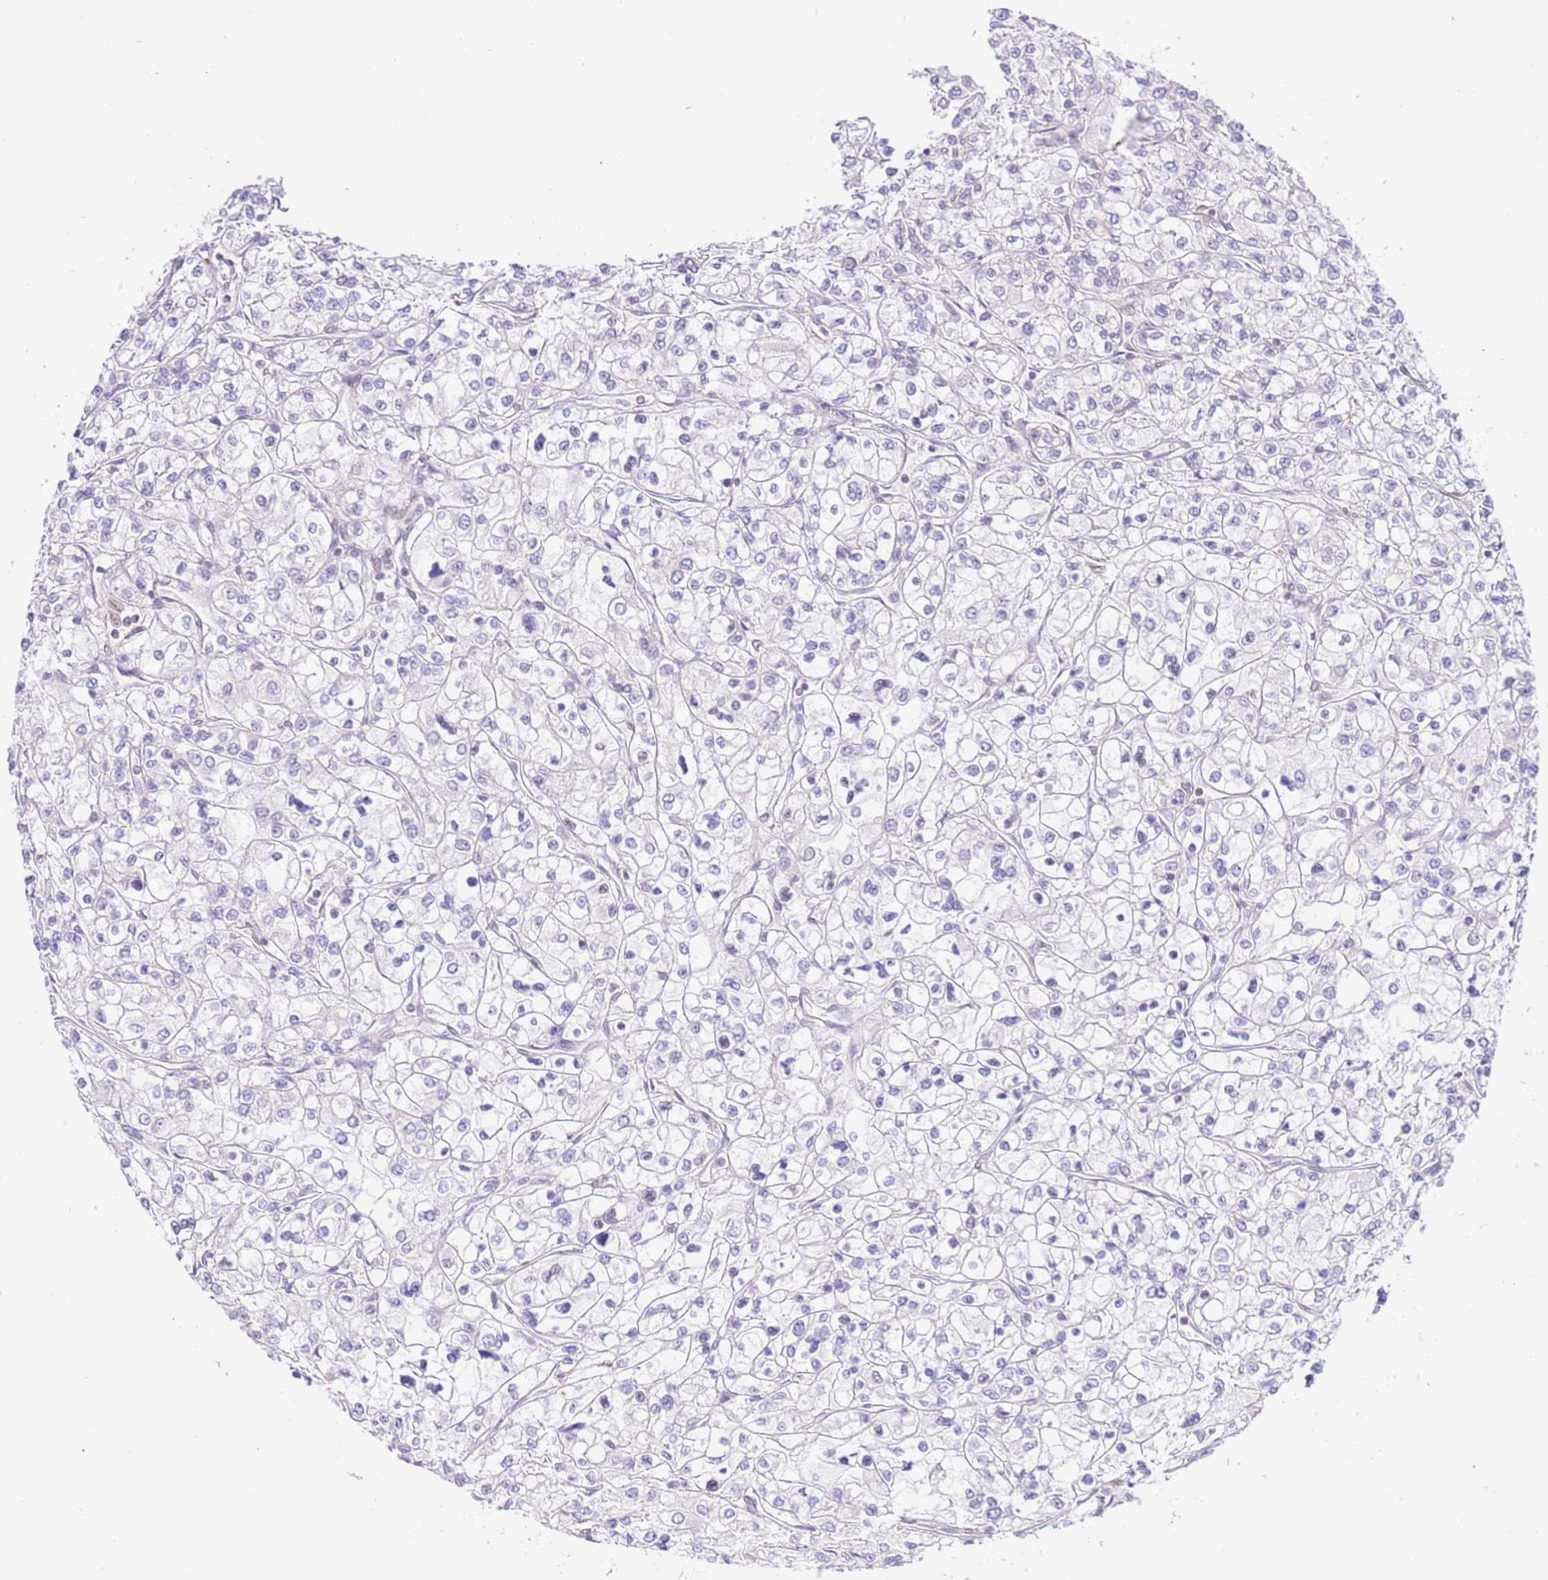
{"staining": {"intensity": "negative", "quantity": "none", "location": "none"}, "tissue": "renal cancer", "cell_type": "Tumor cells", "image_type": "cancer", "snomed": [{"axis": "morphology", "description": "Adenocarcinoma, NOS"}, {"axis": "topography", "description": "Kidney"}], "caption": "High power microscopy photomicrograph of an IHC image of renal cancer, revealing no significant expression in tumor cells.", "gene": "TRIM37", "patient": {"sex": "male", "age": 80}}